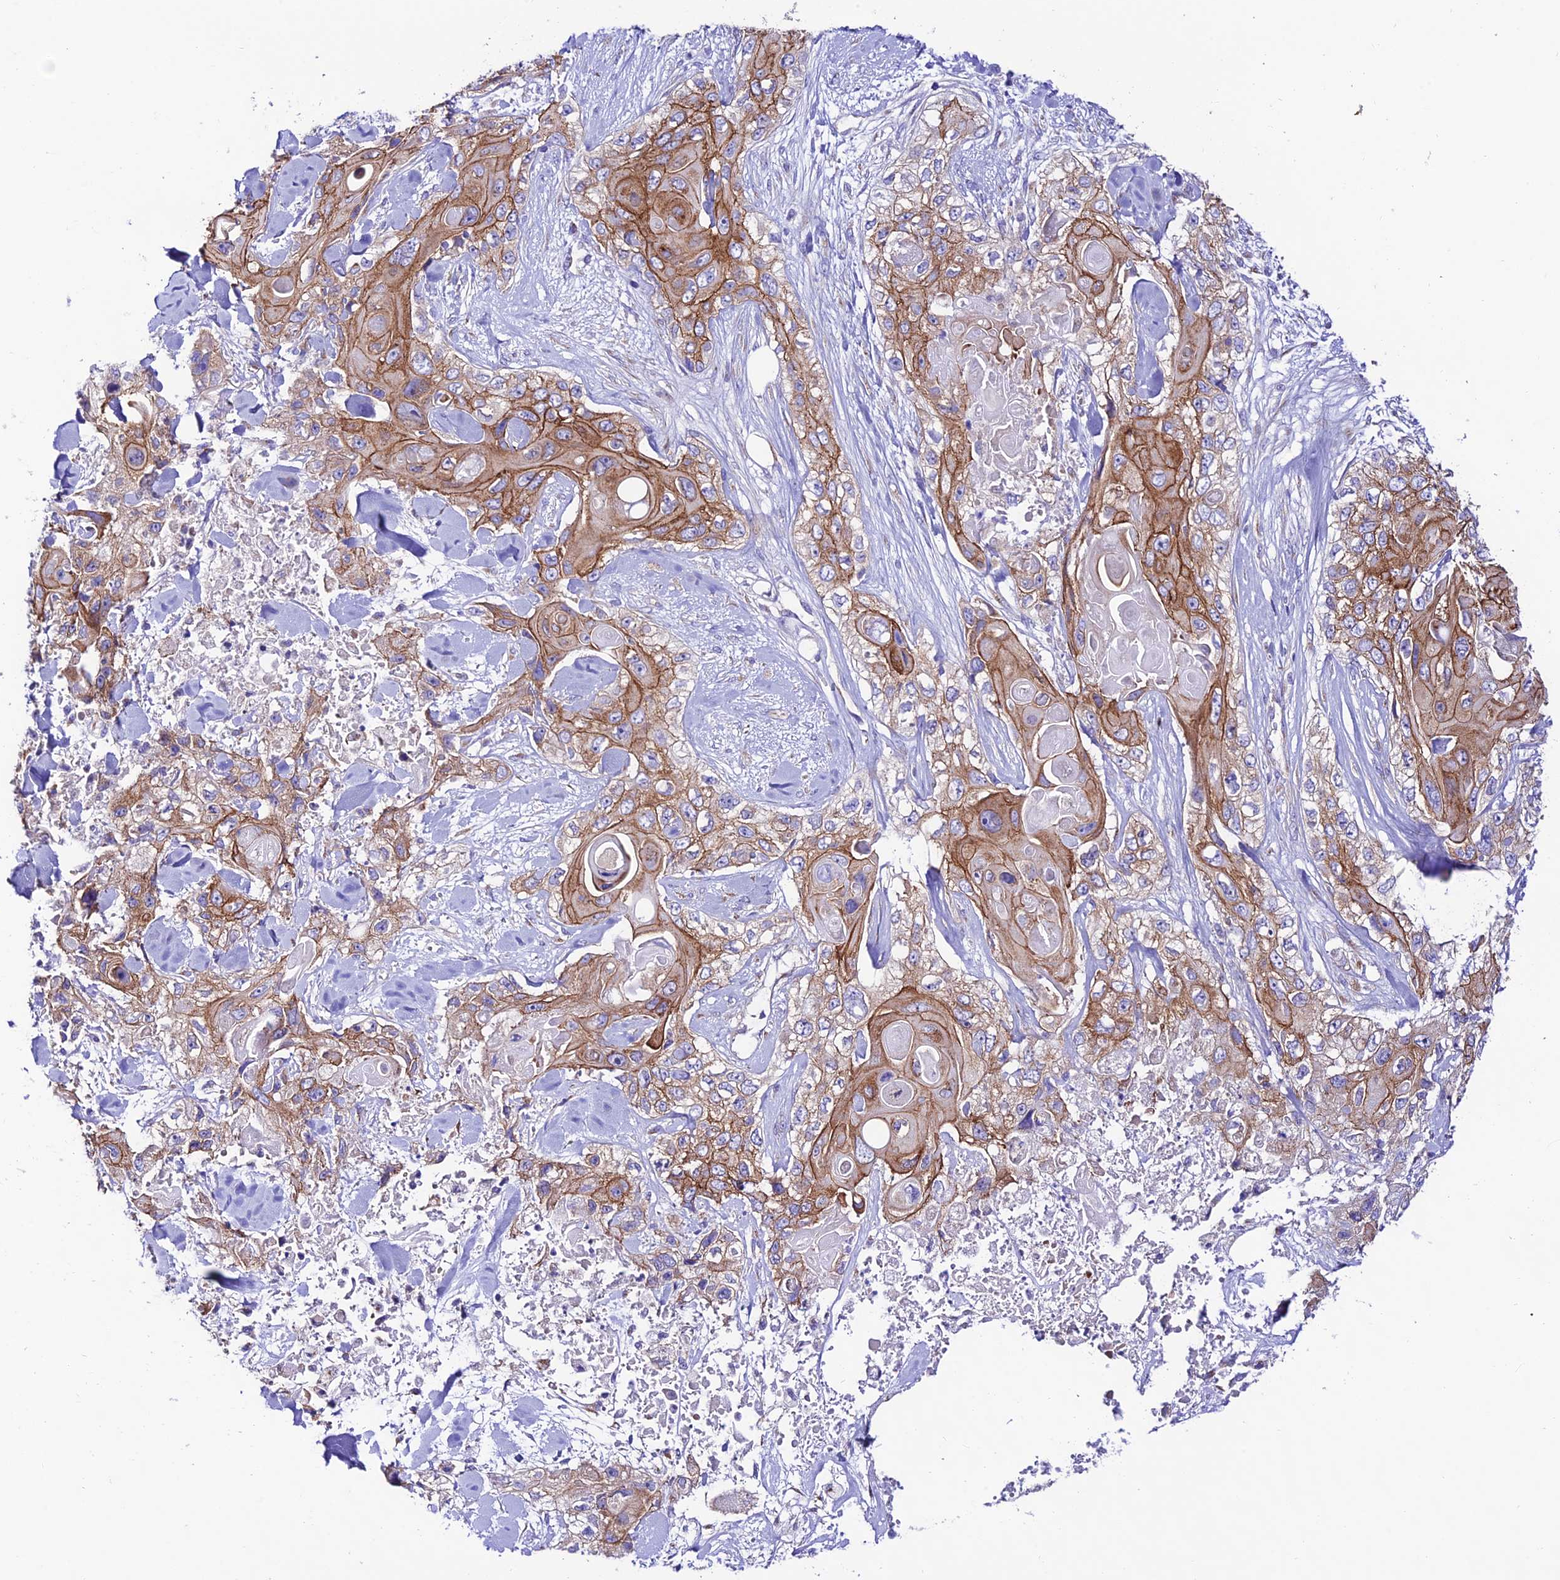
{"staining": {"intensity": "moderate", "quantity": ">75%", "location": "cytoplasmic/membranous"}, "tissue": "skin cancer", "cell_type": "Tumor cells", "image_type": "cancer", "snomed": [{"axis": "morphology", "description": "Normal tissue, NOS"}, {"axis": "morphology", "description": "Squamous cell carcinoma, NOS"}, {"axis": "topography", "description": "Skin"}], "caption": "A histopathology image of skin cancer stained for a protein shows moderate cytoplasmic/membranous brown staining in tumor cells.", "gene": "LACTB2", "patient": {"sex": "male", "age": 72}}